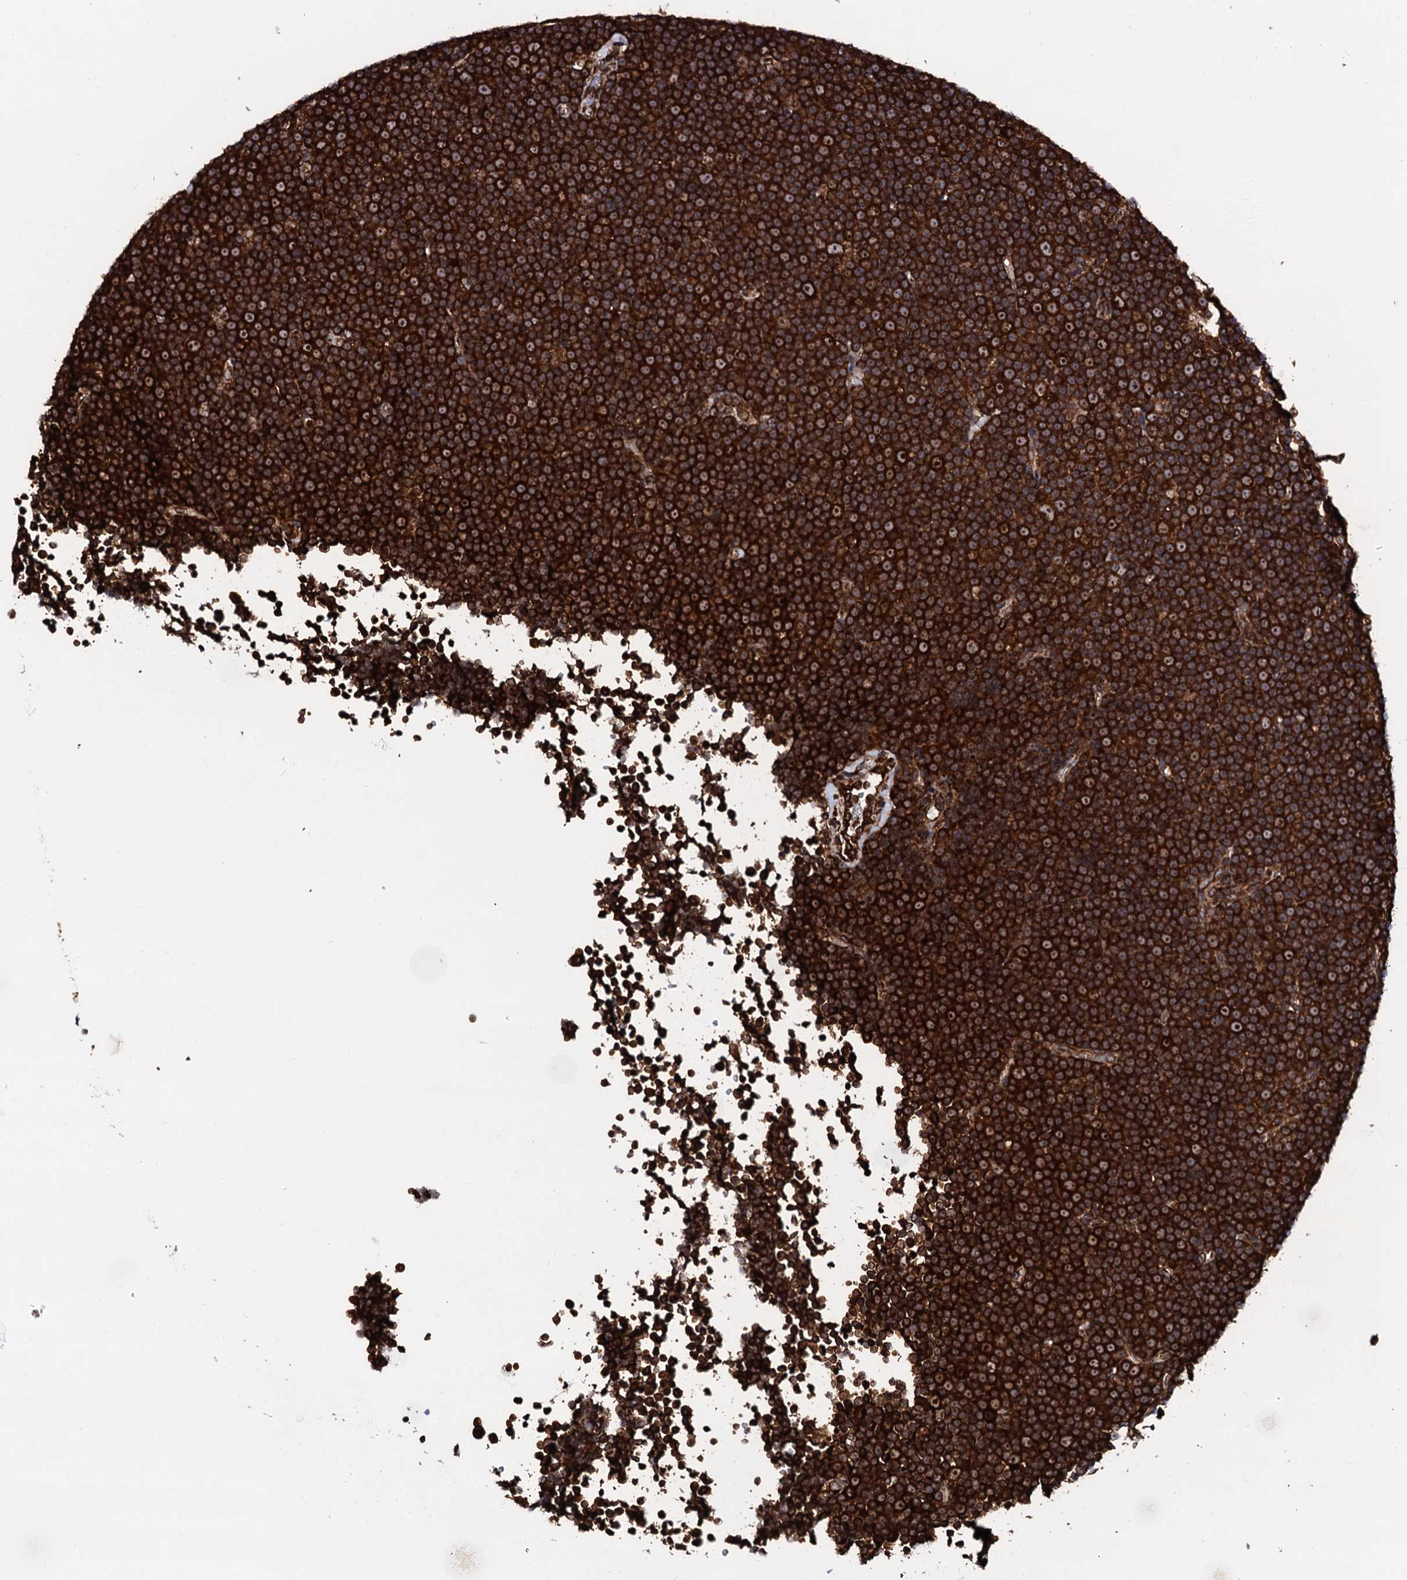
{"staining": {"intensity": "strong", "quantity": ">75%", "location": "cytoplasmic/membranous,nuclear"}, "tissue": "lymphoma", "cell_type": "Tumor cells", "image_type": "cancer", "snomed": [{"axis": "morphology", "description": "Malignant lymphoma, non-Hodgkin's type, Low grade"}, {"axis": "topography", "description": "Lymph node"}], "caption": "Approximately >75% of tumor cells in human lymphoma exhibit strong cytoplasmic/membranous and nuclear protein positivity as visualized by brown immunohistochemical staining.", "gene": "SPTY2D1", "patient": {"sex": "female", "age": 67}}